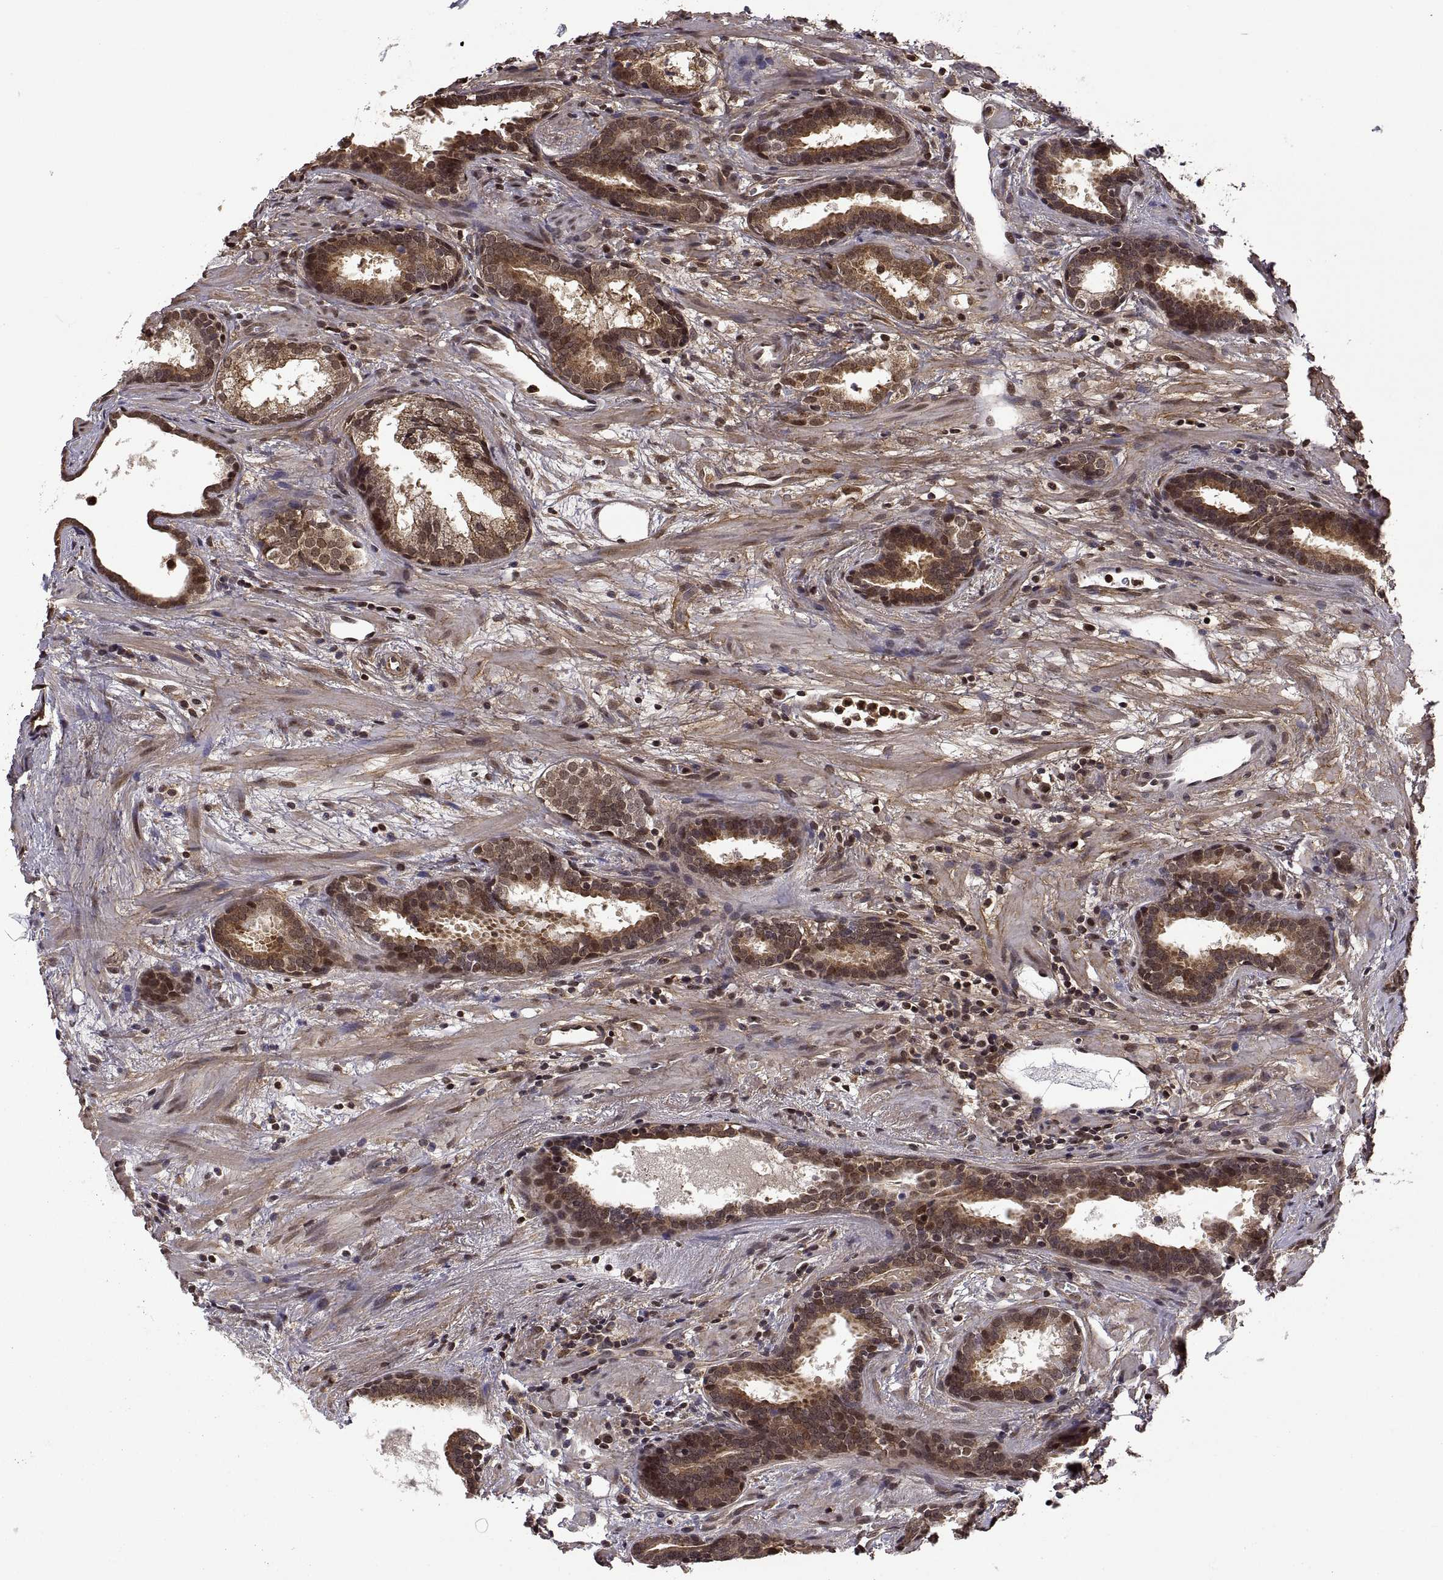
{"staining": {"intensity": "moderate", "quantity": ">75%", "location": "cytoplasmic/membranous,nuclear"}, "tissue": "prostate cancer", "cell_type": "Tumor cells", "image_type": "cancer", "snomed": [{"axis": "morphology", "description": "Adenocarcinoma, NOS"}, {"axis": "topography", "description": "Prostate"}], "caption": "IHC histopathology image of adenocarcinoma (prostate) stained for a protein (brown), which shows medium levels of moderate cytoplasmic/membranous and nuclear expression in about >75% of tumor cells.", "gene": "ZNRF2", "patient": {"sex": "male", "age": 66}}